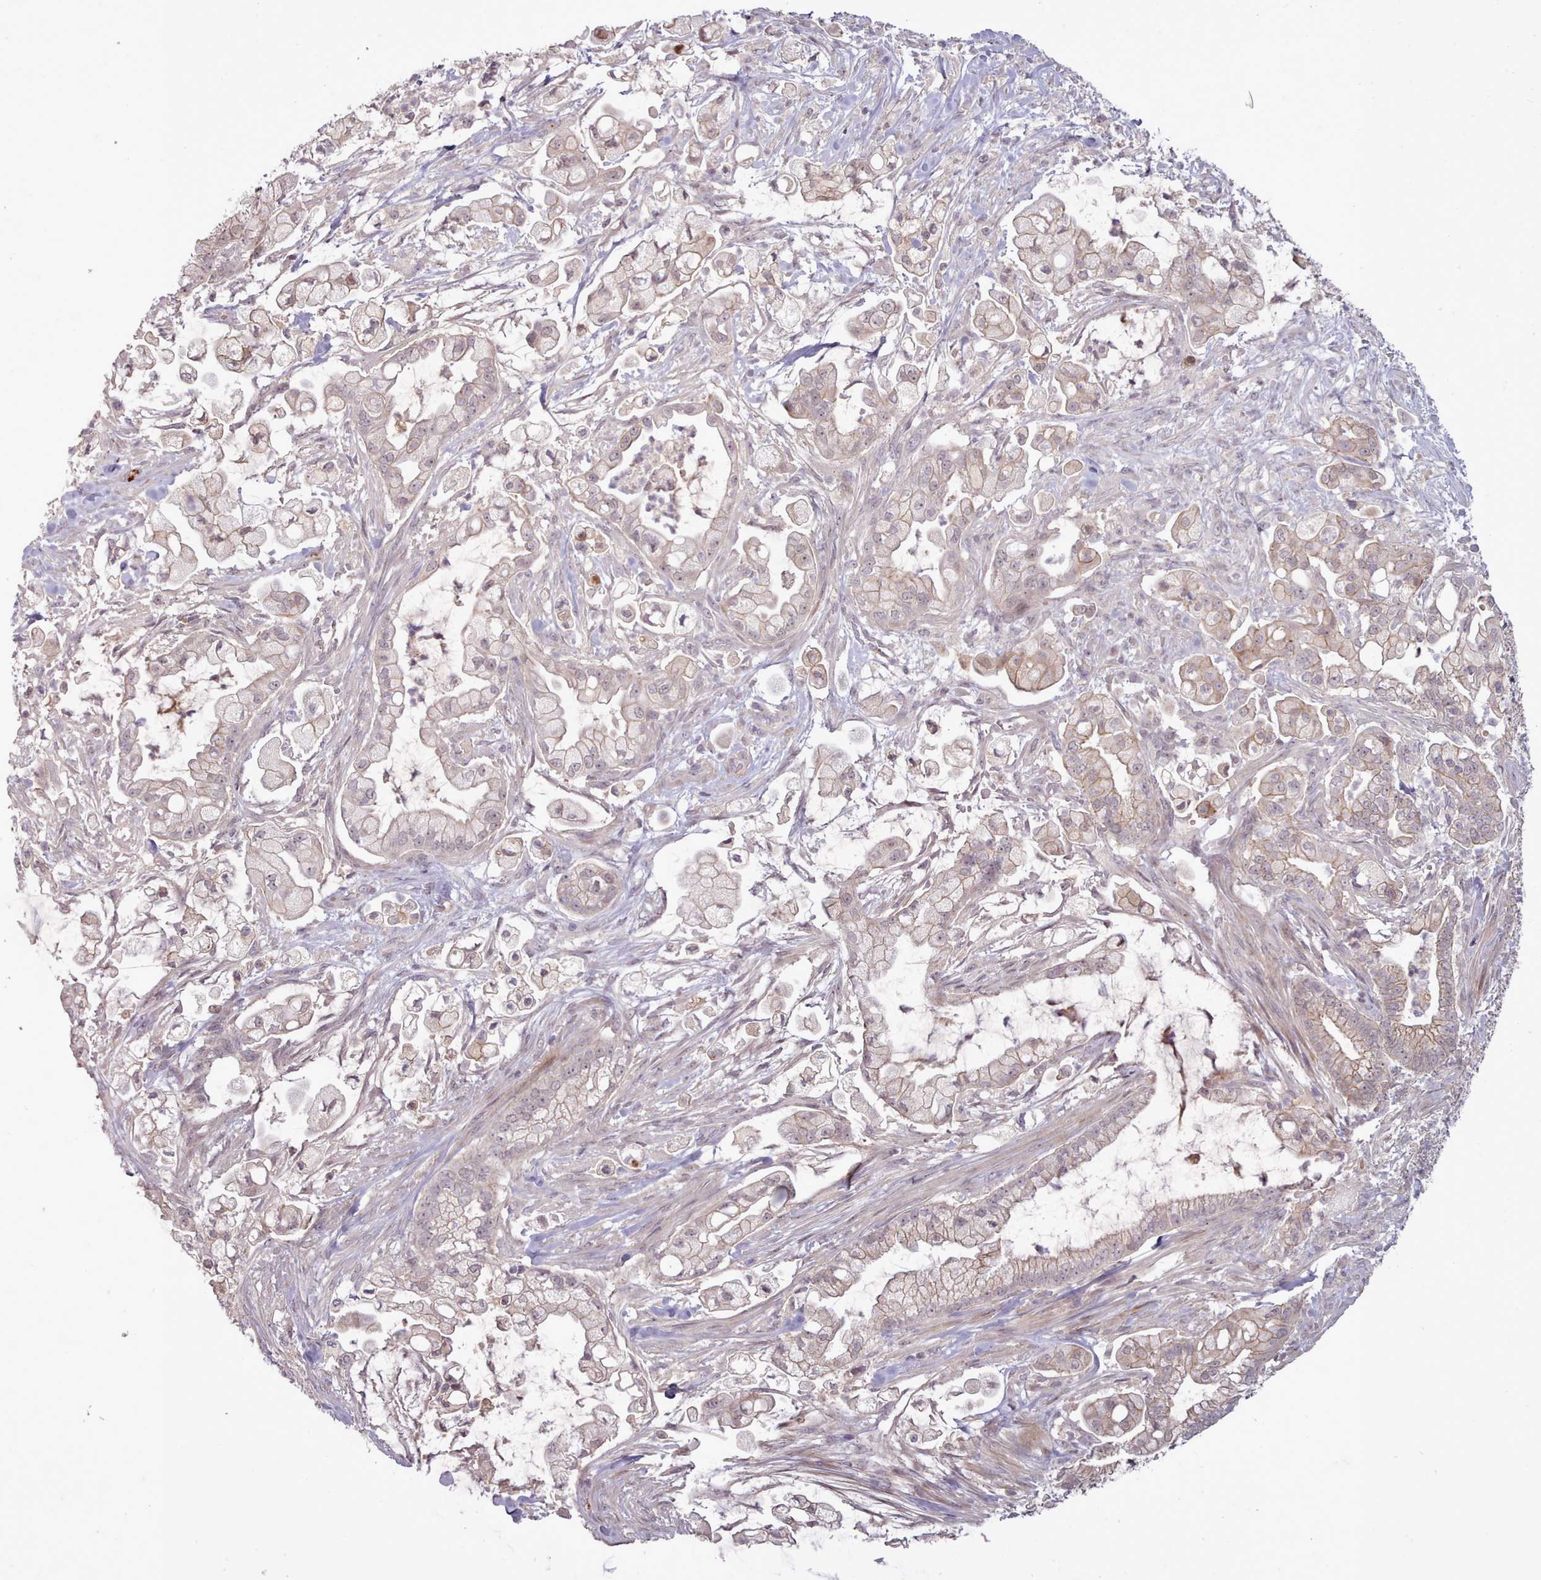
{"staining": {"intensity": "weak", "quantity": "<25%", "location": "cytoplasmic/membranous"}, "tissue": "pancreatic cancer", "cell_type": "Tumor cells", "image_type": "cancer", "snomed": [{"axis": "morphology", "description": "Adenocarcinoma, NOS"}, {"axis": "topography", "description": "Pancreas"}], "caption": "An immunohistochemistry histopathology image of pancreatic cancer (adenocarcinoma) is shown. There is no staining in tumor cells of pancreatic cancer (adenocarcinoma).", "gene": "LEFTY2", "patient": {"sex": "female", "age": 69}}